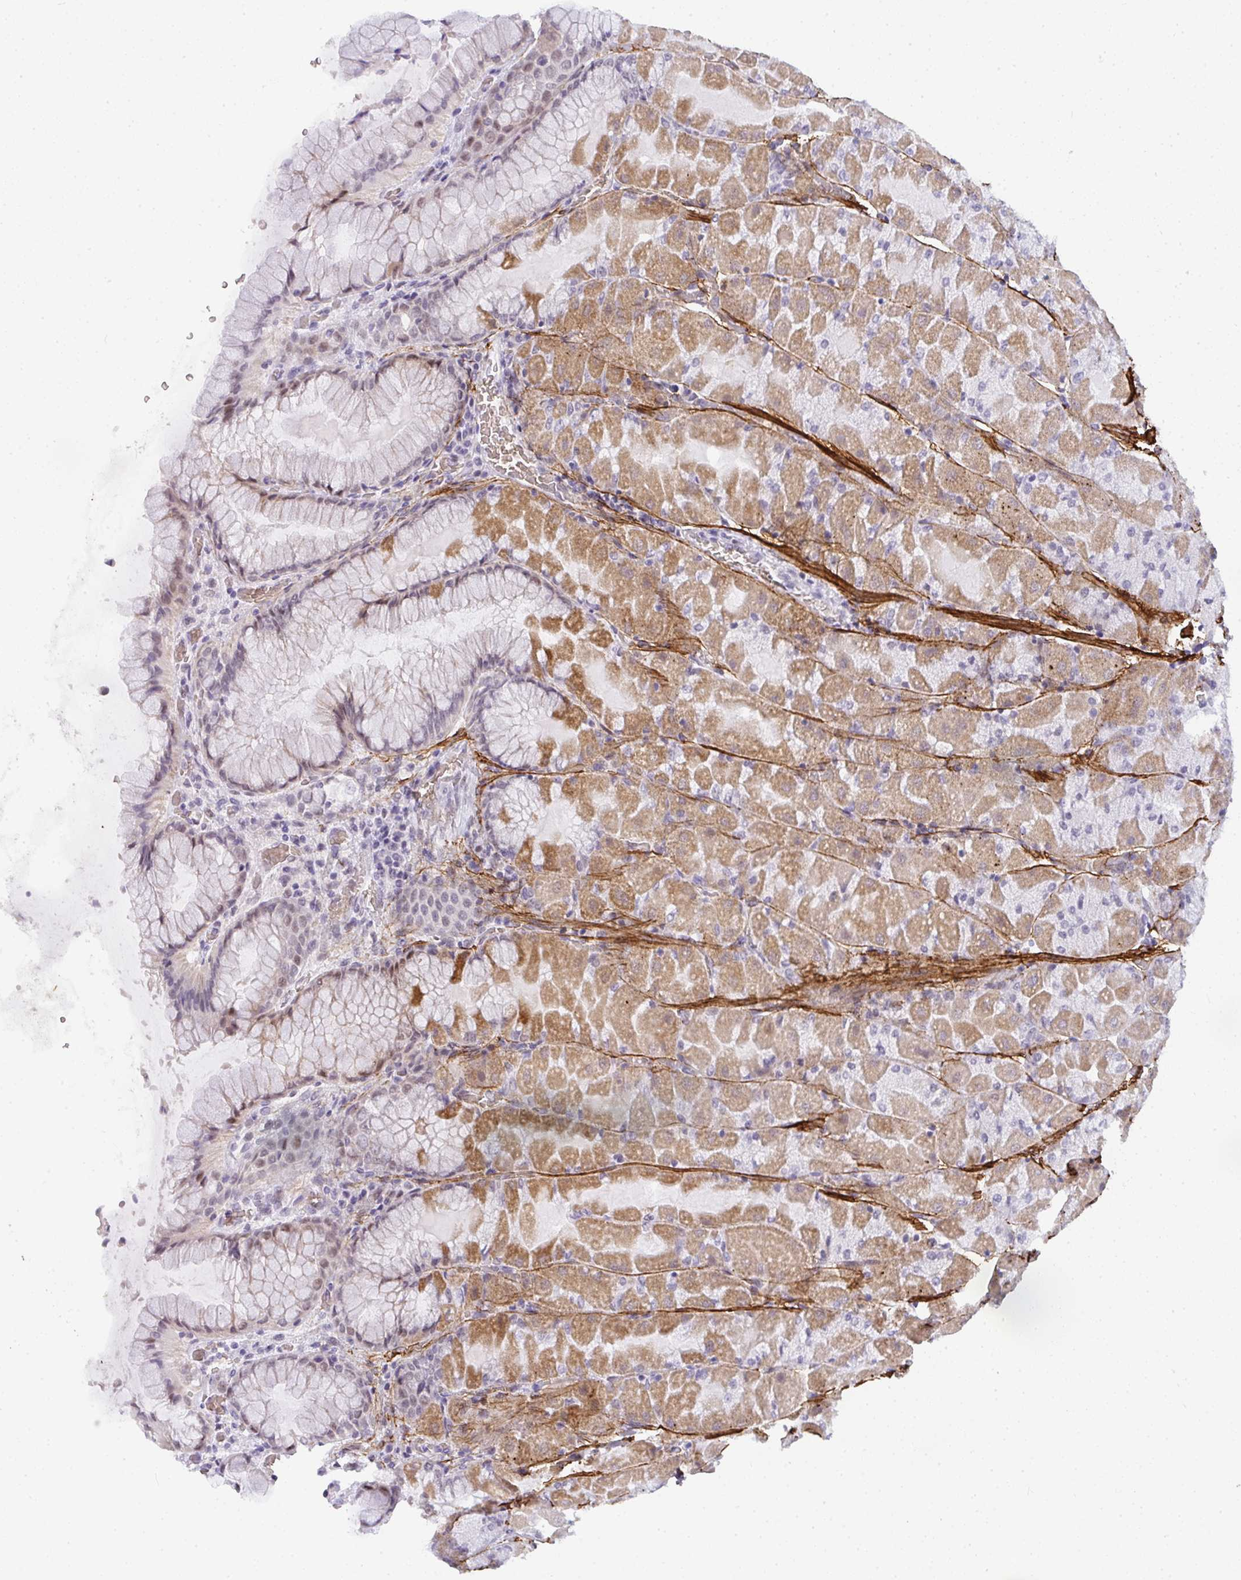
{"staining": {"intensity": "moderate", "quantity": "25%-75%", "location": "cytoplasmic/membranous"}, "tissue": "stomach", "cell_type": "Glandular cells", "image_type": "normal", "snomed": [{"axis": "morphology", "description": "Normal tissue, NOS"}, {"axis": "topography", "description": "Stomach"}], "caption": "This is an image of IHC staining of benign stomach, which shows moderate expression in the cytoplasmic/membranous of glandular cells.", "gene": "TNMD", "patient": {"sex": "female", "age": 61}}